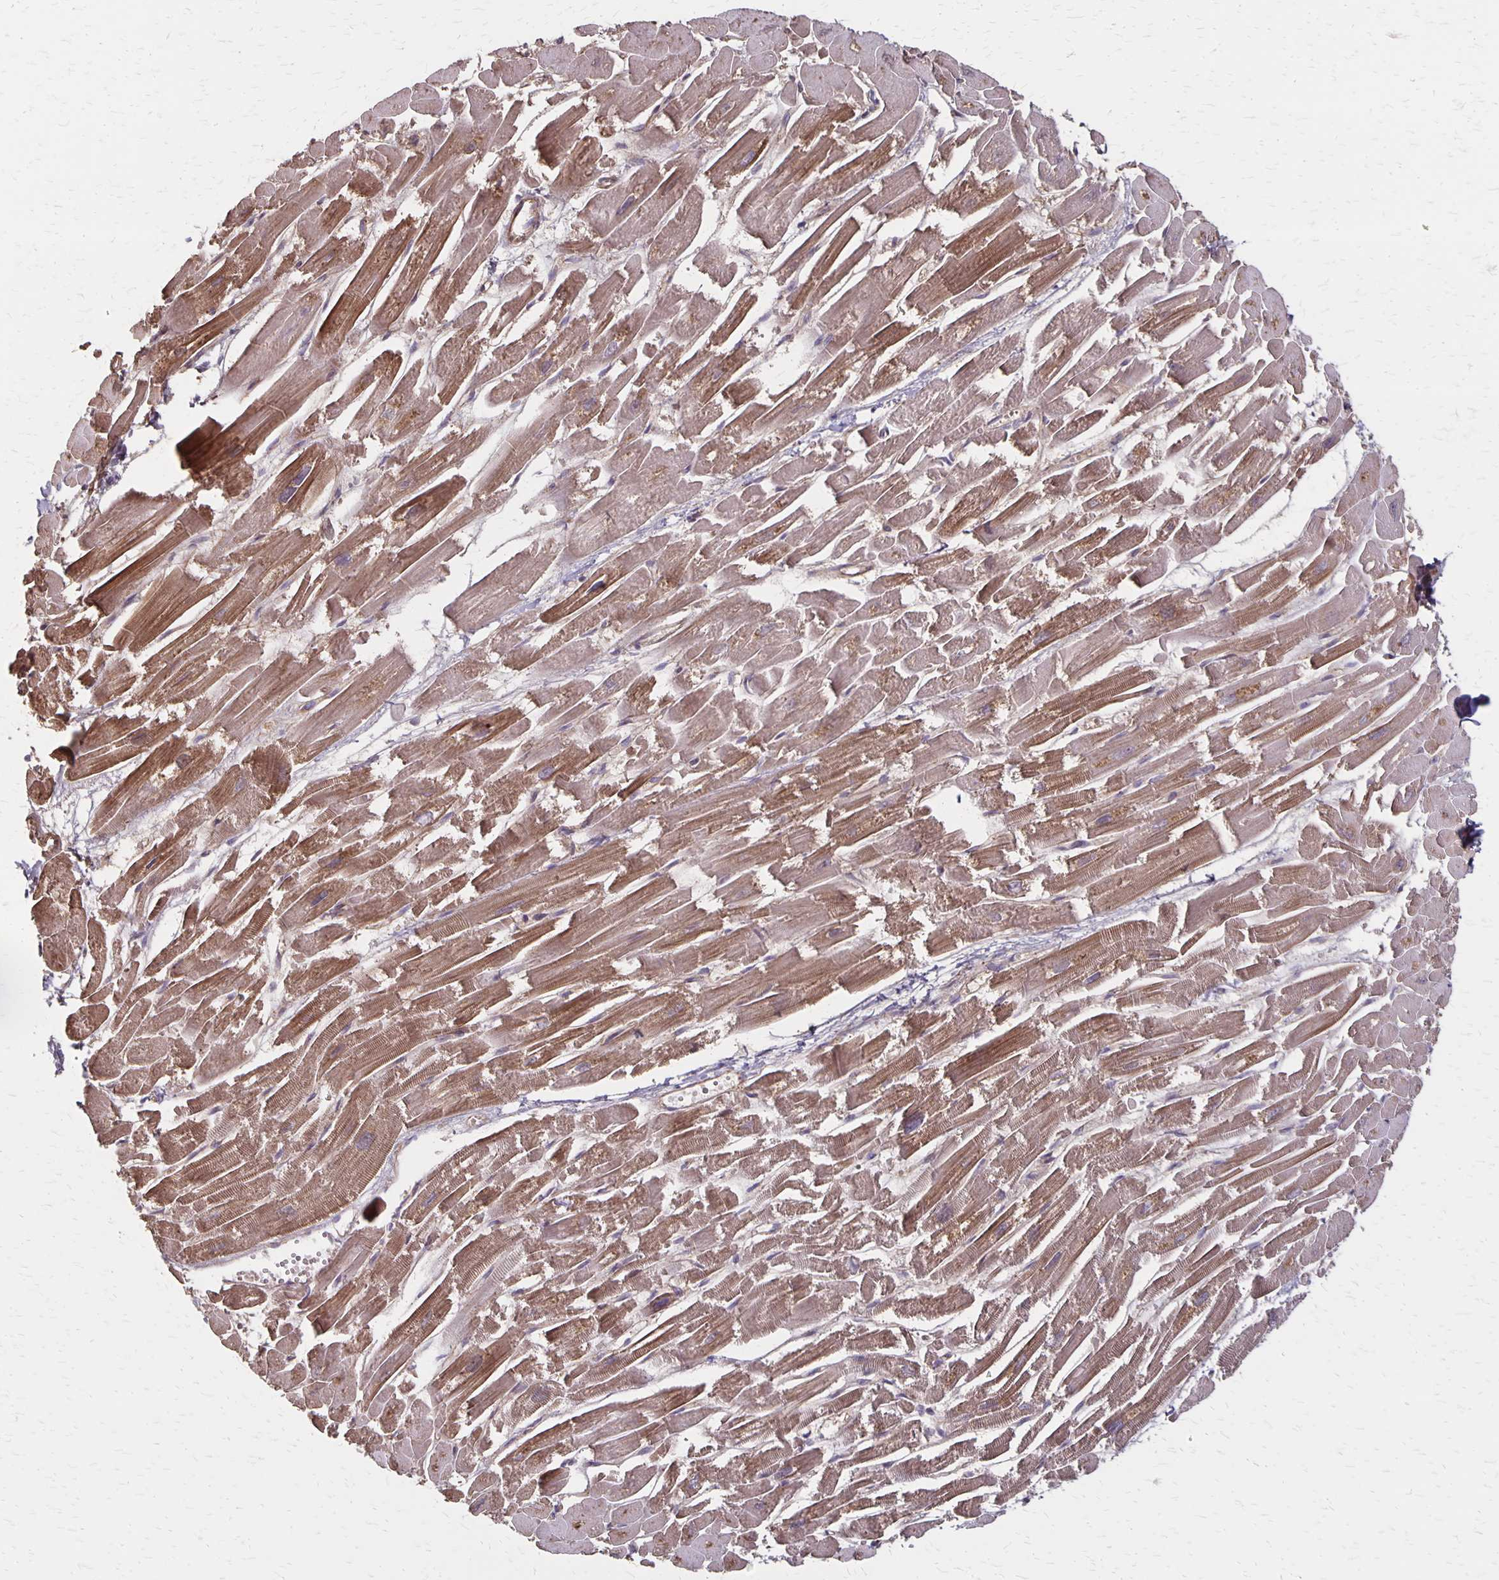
{"staining": {"intensity": "moderate", "quantity": ">75%", "location": "cytoplasmic/membranous"}, "tissue": "heart muscle", "cell_type": "Cardiomyocytes", "image_type": "normal", "snomed": [{"axis": "morphology", "description": "Normal tissue, NOS"}, {"axis": "topography", "description": "Heart"}], "caption": "About >75% of cardiomyocytes in unremarkable human heart muscle exhibit moderate cytoplasmic/membranous protein positivity as visualized by brown immunohistochemical staining.", "gene": "PROM2", "patient": {"sex": "male", "age": 54}}